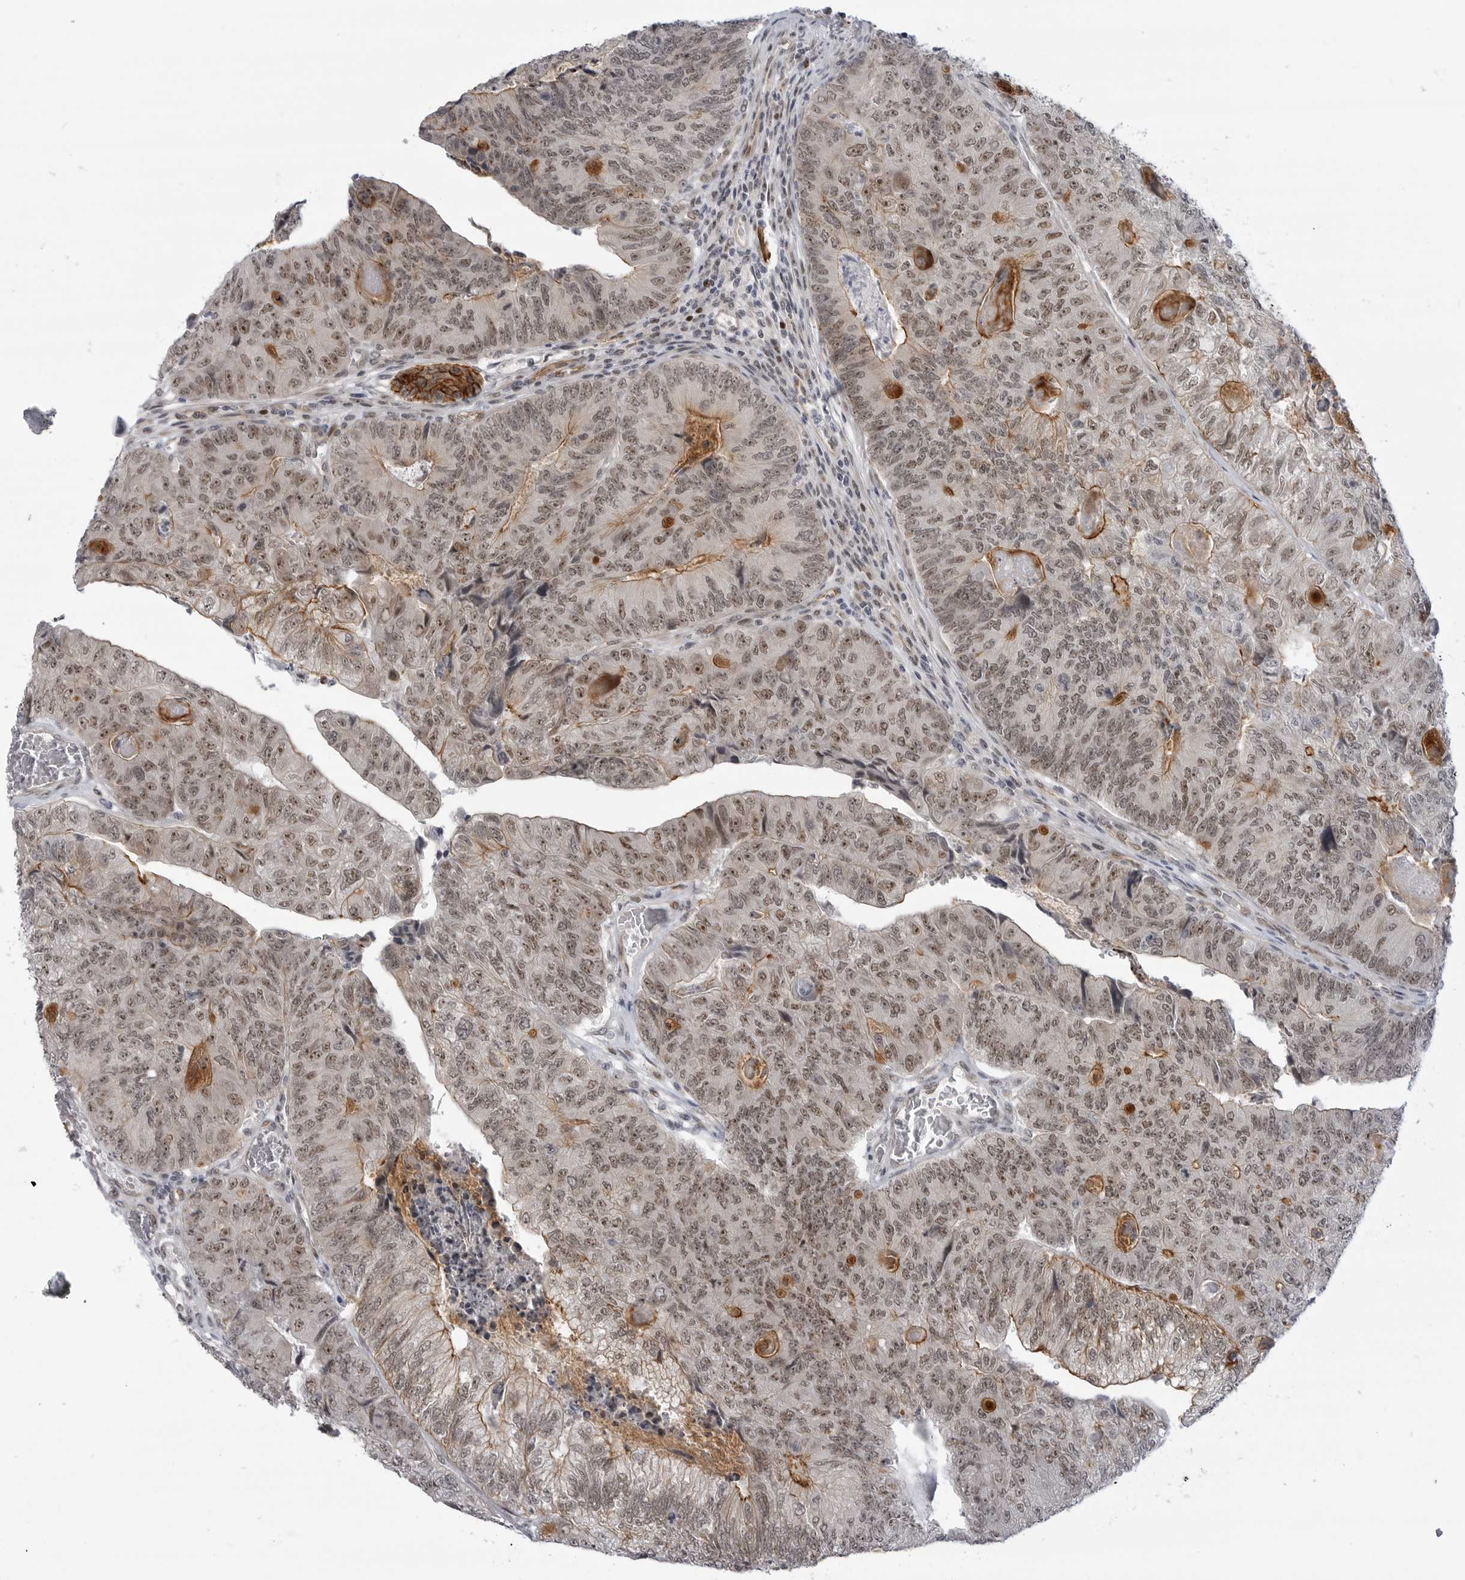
{"staining": {"intensity": "weak", "quantity": ">75%", "location": "nuclear"}, "tissue": "colorectal cancer", "cell_type": "Tumor cells", "image_type": "cancer", "snomed": [{"axis": "morphology", "description": "Adenocarcinoma, NOS"}, {"axis": "topography", "description": "Colon"}], "caption": "Protein staining of colorectal cancer tissue displays weak nuclear positivity in approximately >75% of tumor cells. The protein of interest is shown in brown color, while the nuclei are stained blue.", "gene": "CEP295NL", "patient": {"sex": "female", "age": 67}}